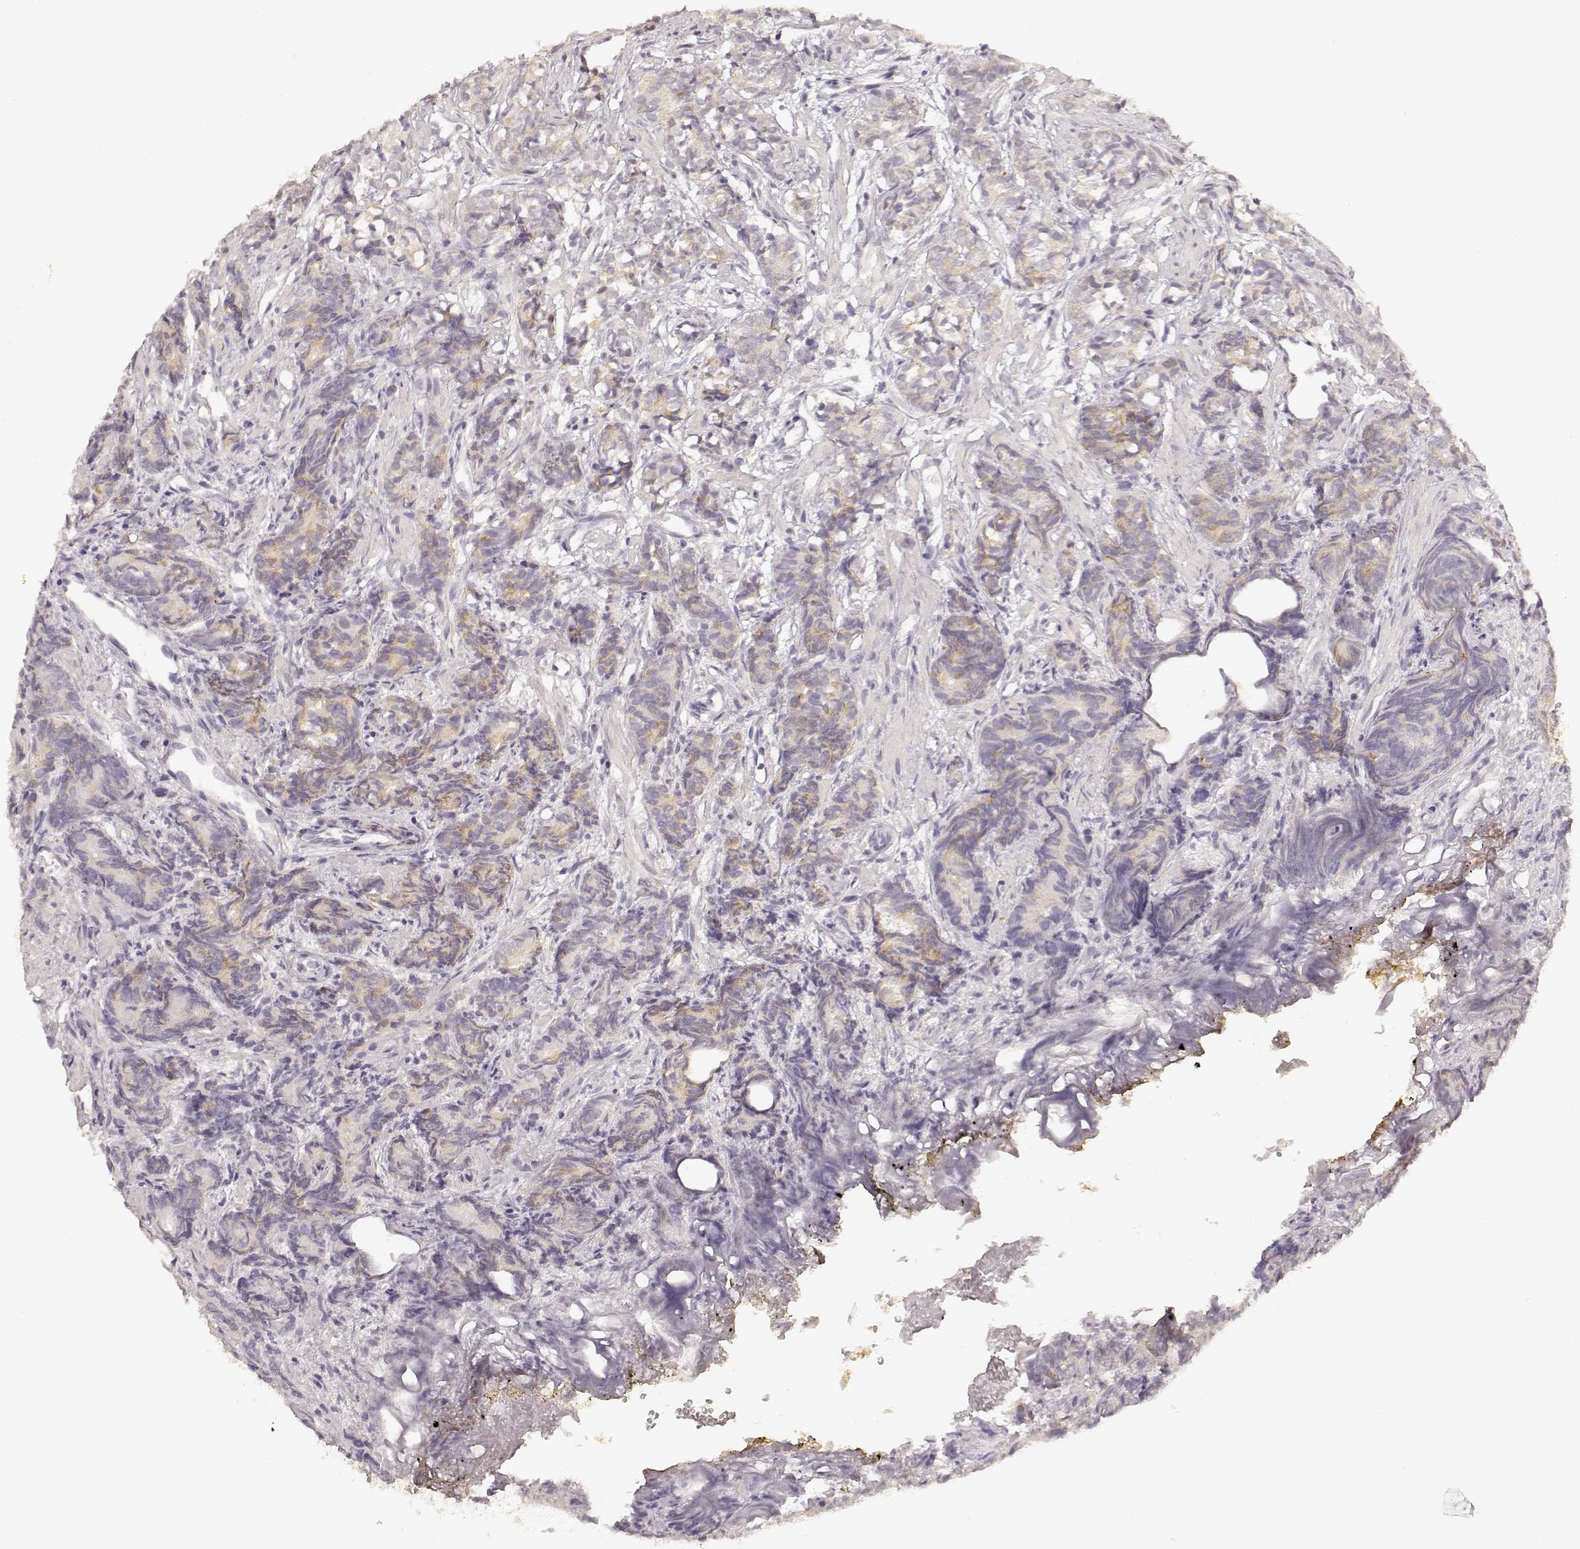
{"staining": {"intensity": "weak", "quantity": ">75%", "location": "cytoplasmic/membranous"}, "tissue": "prostate cancer", "cell_type": "Tumor cells", "image_type": "cancer", "snomed": [{"axis": "morphology", "description": "Adenocarcinoma, High grade"}, {"axis": "topography", "description": "Prostate"}], "caption": "Protein expression analysis of human prostate cancer (adenocarcinoma (high-grade)) reveals weak cytoplasmic/membranous staining in approximately >75% of tumor cells.", "gene": "LAMC2", "patient": {"sex": "male", "age": 84}}